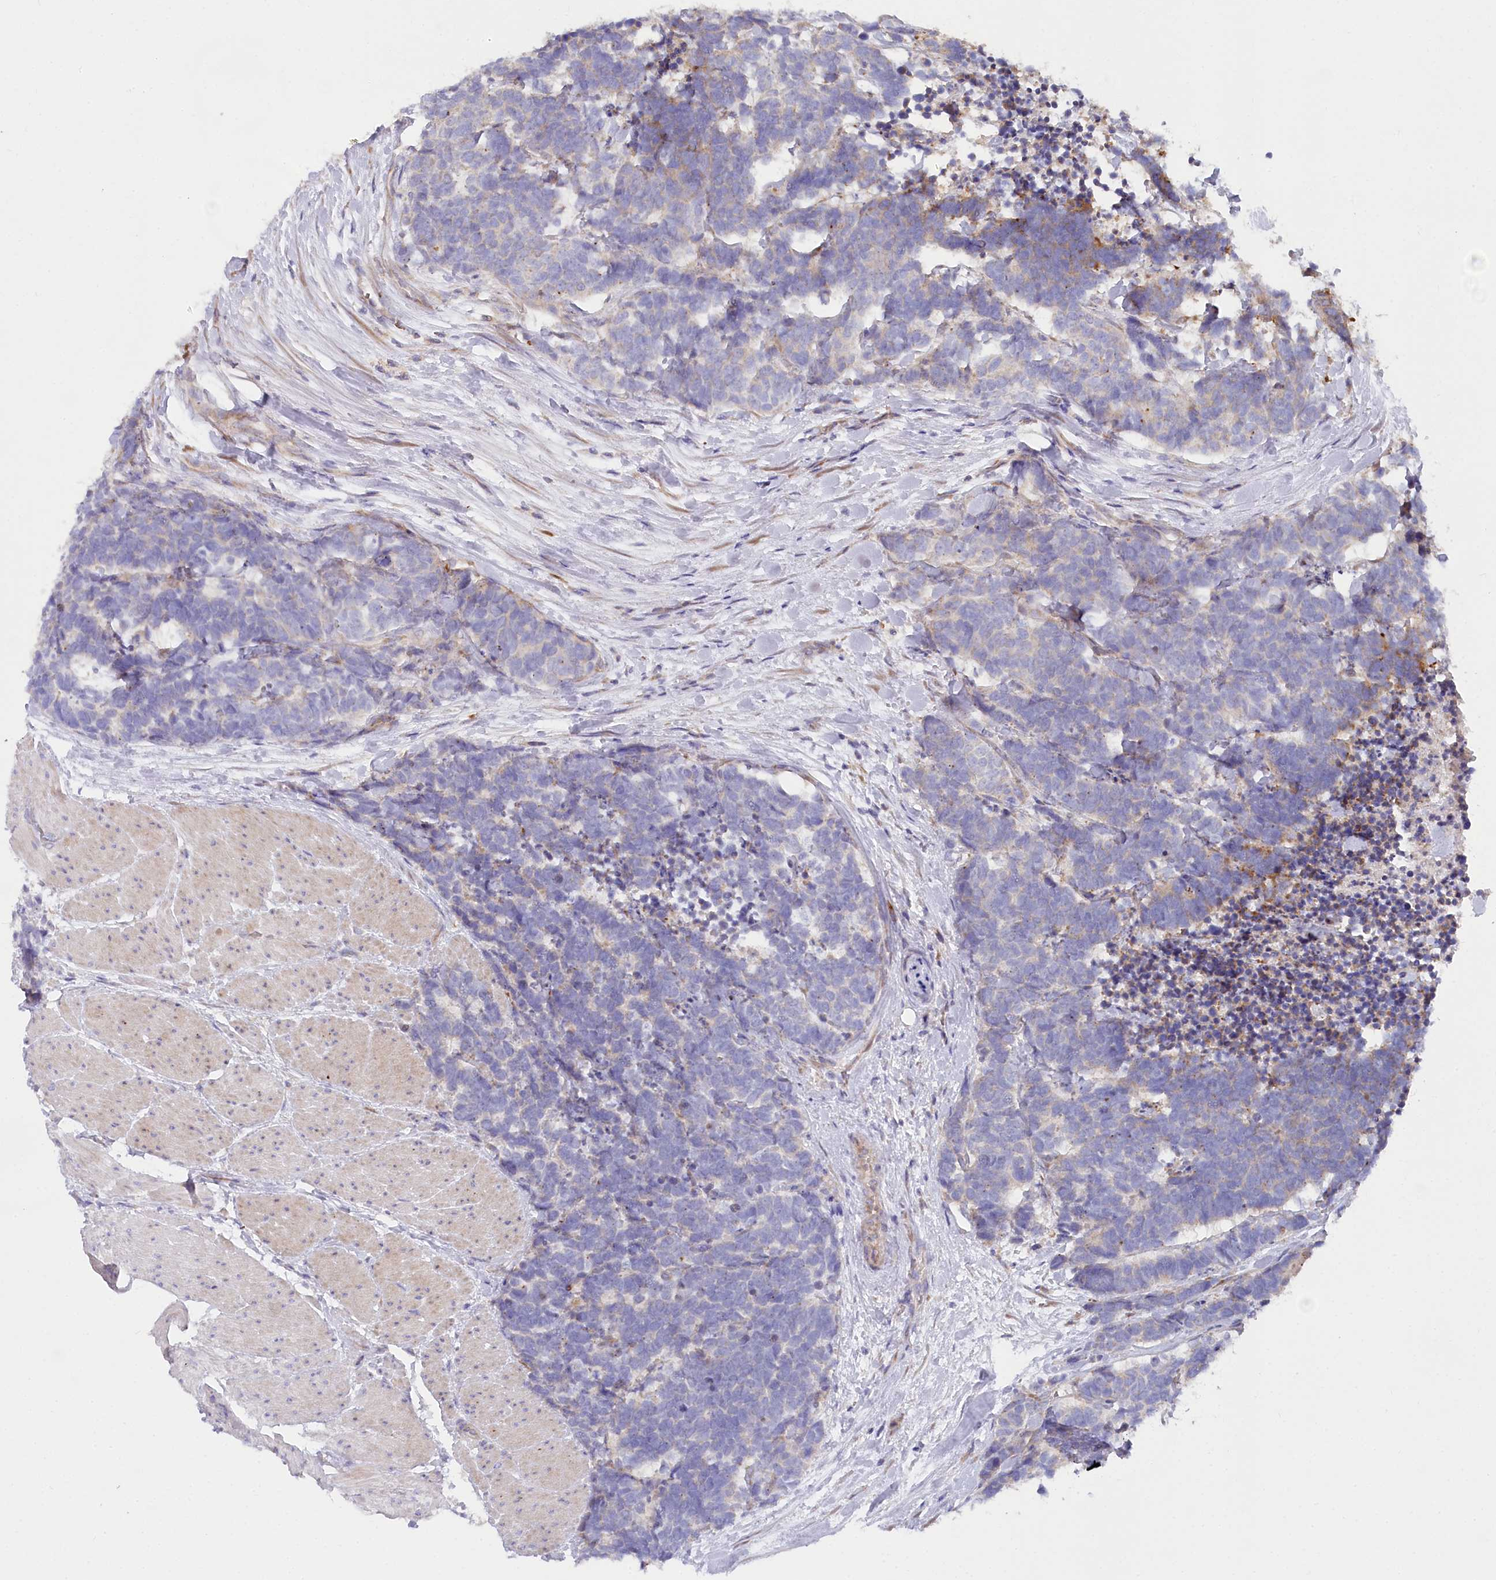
{"staining": {"intensity": "moderate", "quantity": "<25%", "location": "cytoplasmic/membranous"}, "tissue": "carcinoid", "cell_type": "Tumor cells", "image_type": "cancer", "snomed": [{"axis": "morphology", "description": "Carcinoma, NOS"}, {"axis": "morphology", "description": "Carcinoid, malignant, NOS"}, {"axis": "topography", "description": "Urinary bladder"}], "caption": "Human carcinoid stained for a protein (brown) demonstrates moderate cytoplasmic/membranous positive staining in about <25% of tumor cells.", "gene": "POGLUT1", "patient": {"sex": "male", "age": 57}}